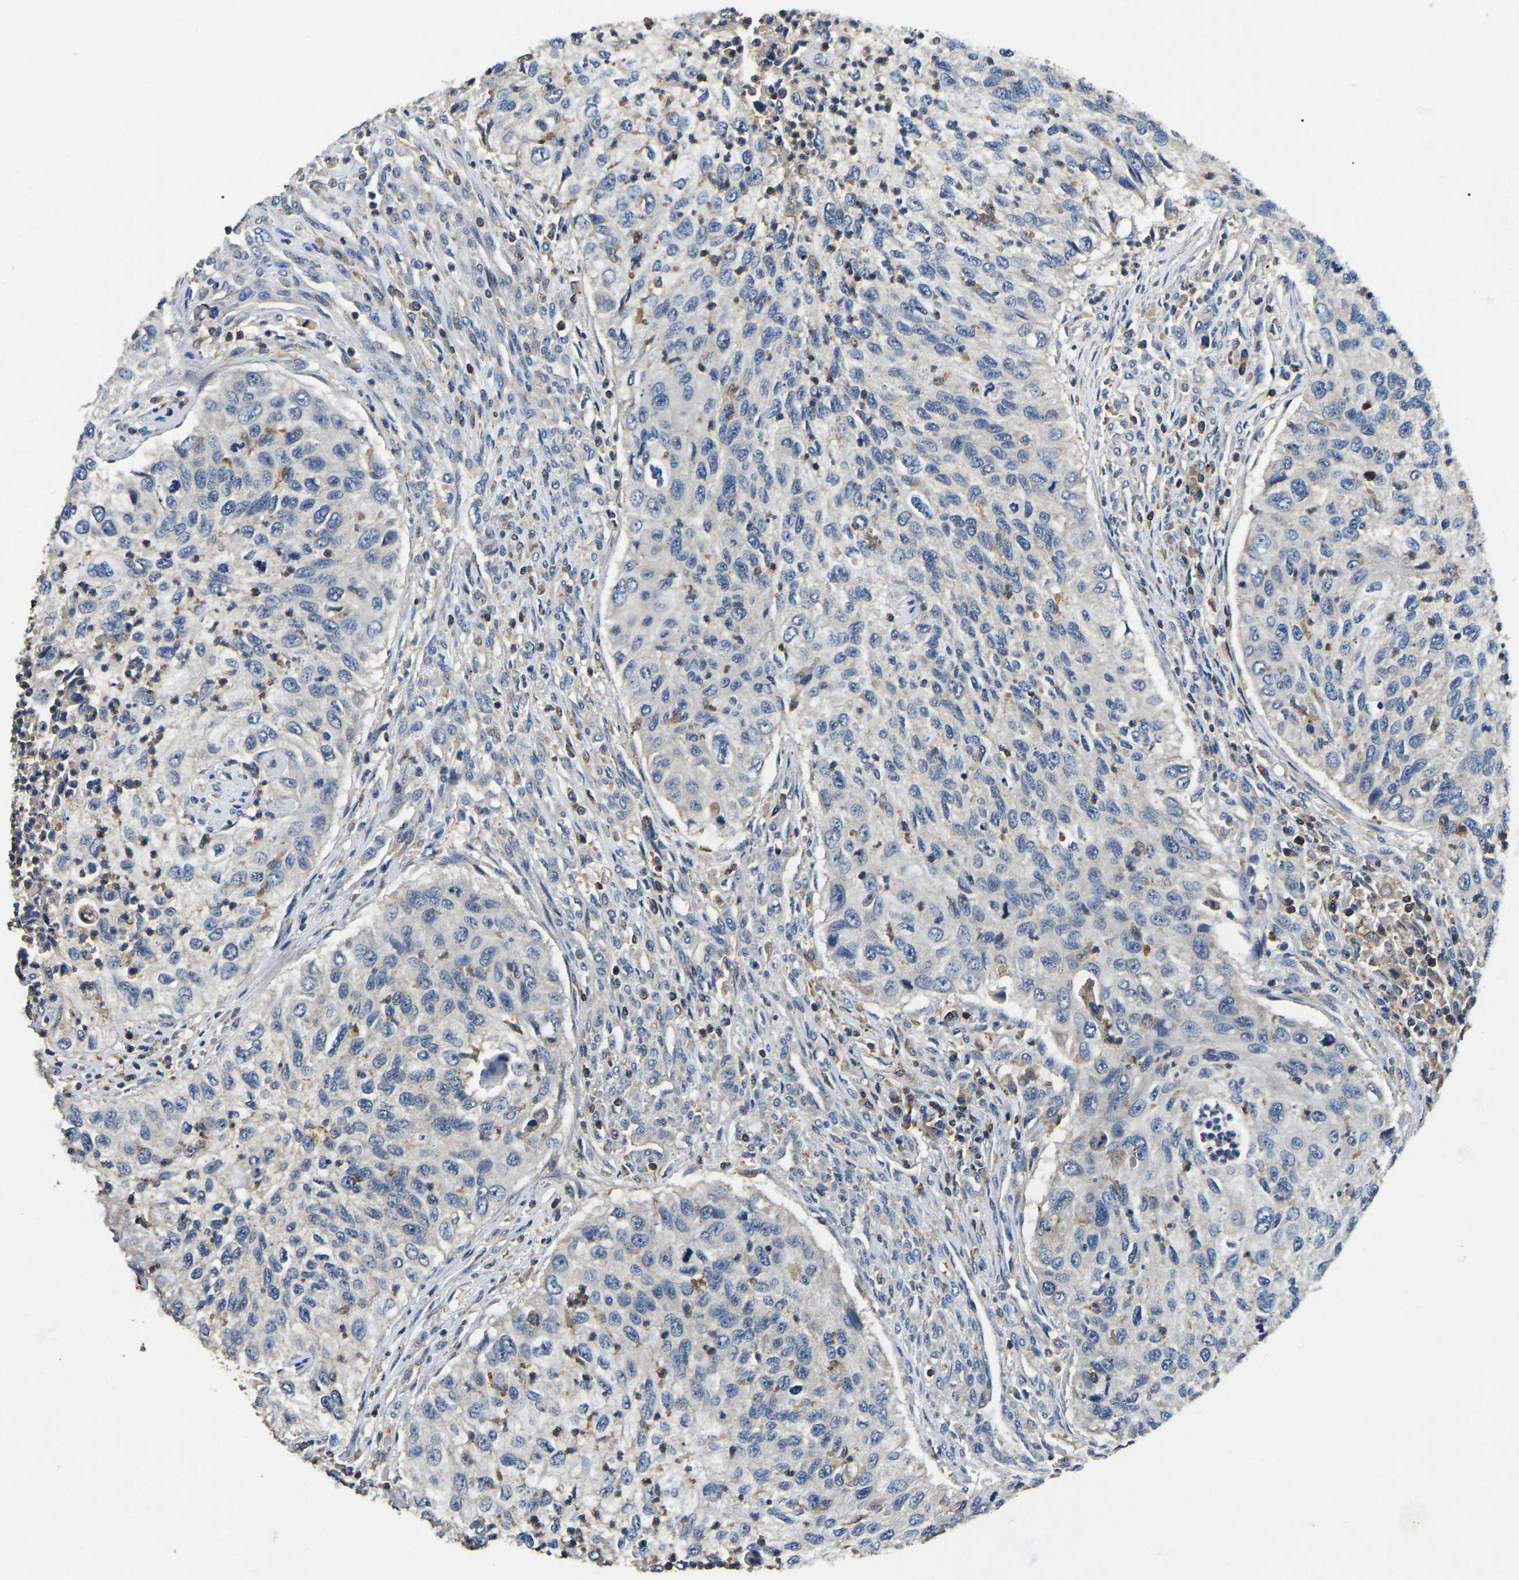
{"staining": {"intensity": "negative", "quantity": "none", "location": "none"}, "tissue": "urothelial cancer", "cell_type": "Tumor cells", "image_type": "cancer", "snomed": [{"axis": "morphology", "description": "Urothelial carcinoma, High grade"}, {"axis": "topography", "description": "Urinary bladder"}], "caption": "IHC of human urothelial cancer exhibits no expression in tumor cells.", "gene": "SMPD2", "patient": {"sex": "female", "age": 60}}